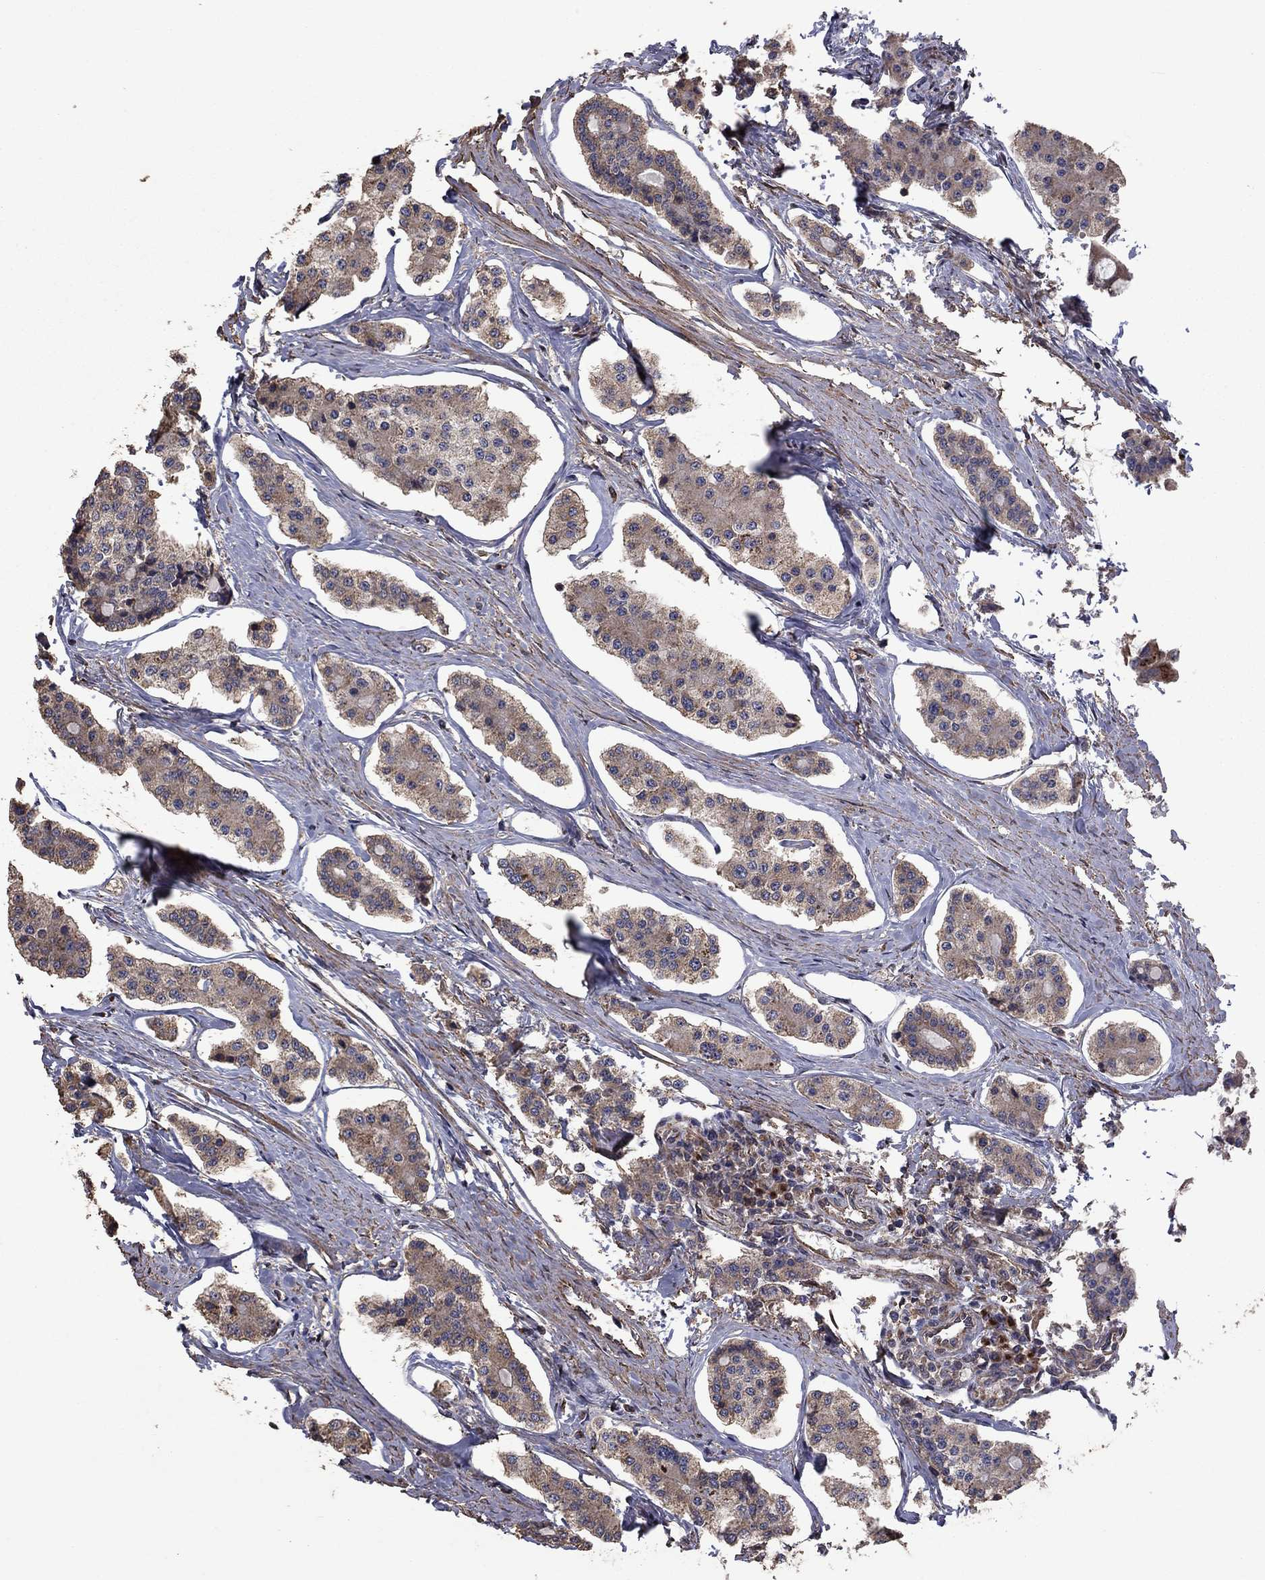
{"staining": {"intensity": "weak", "quantity": ">75%", "location": "cytoplasmic/membranous"}, "tissue": "carcinoid", "cell_type": "Tumor cells", "image_type": "cancer", "snomed": [{"axis": "morphology", "description": "Carcinoid, malignant, NOS"}, {"axis": "topography", "description": "Small intestine"}], "caption": "Human carcinoid stained with a protein marker reveals weak staining in tumor cells.", "gene": "FLT4", "patient": {"sex": "female", "age": 65}}